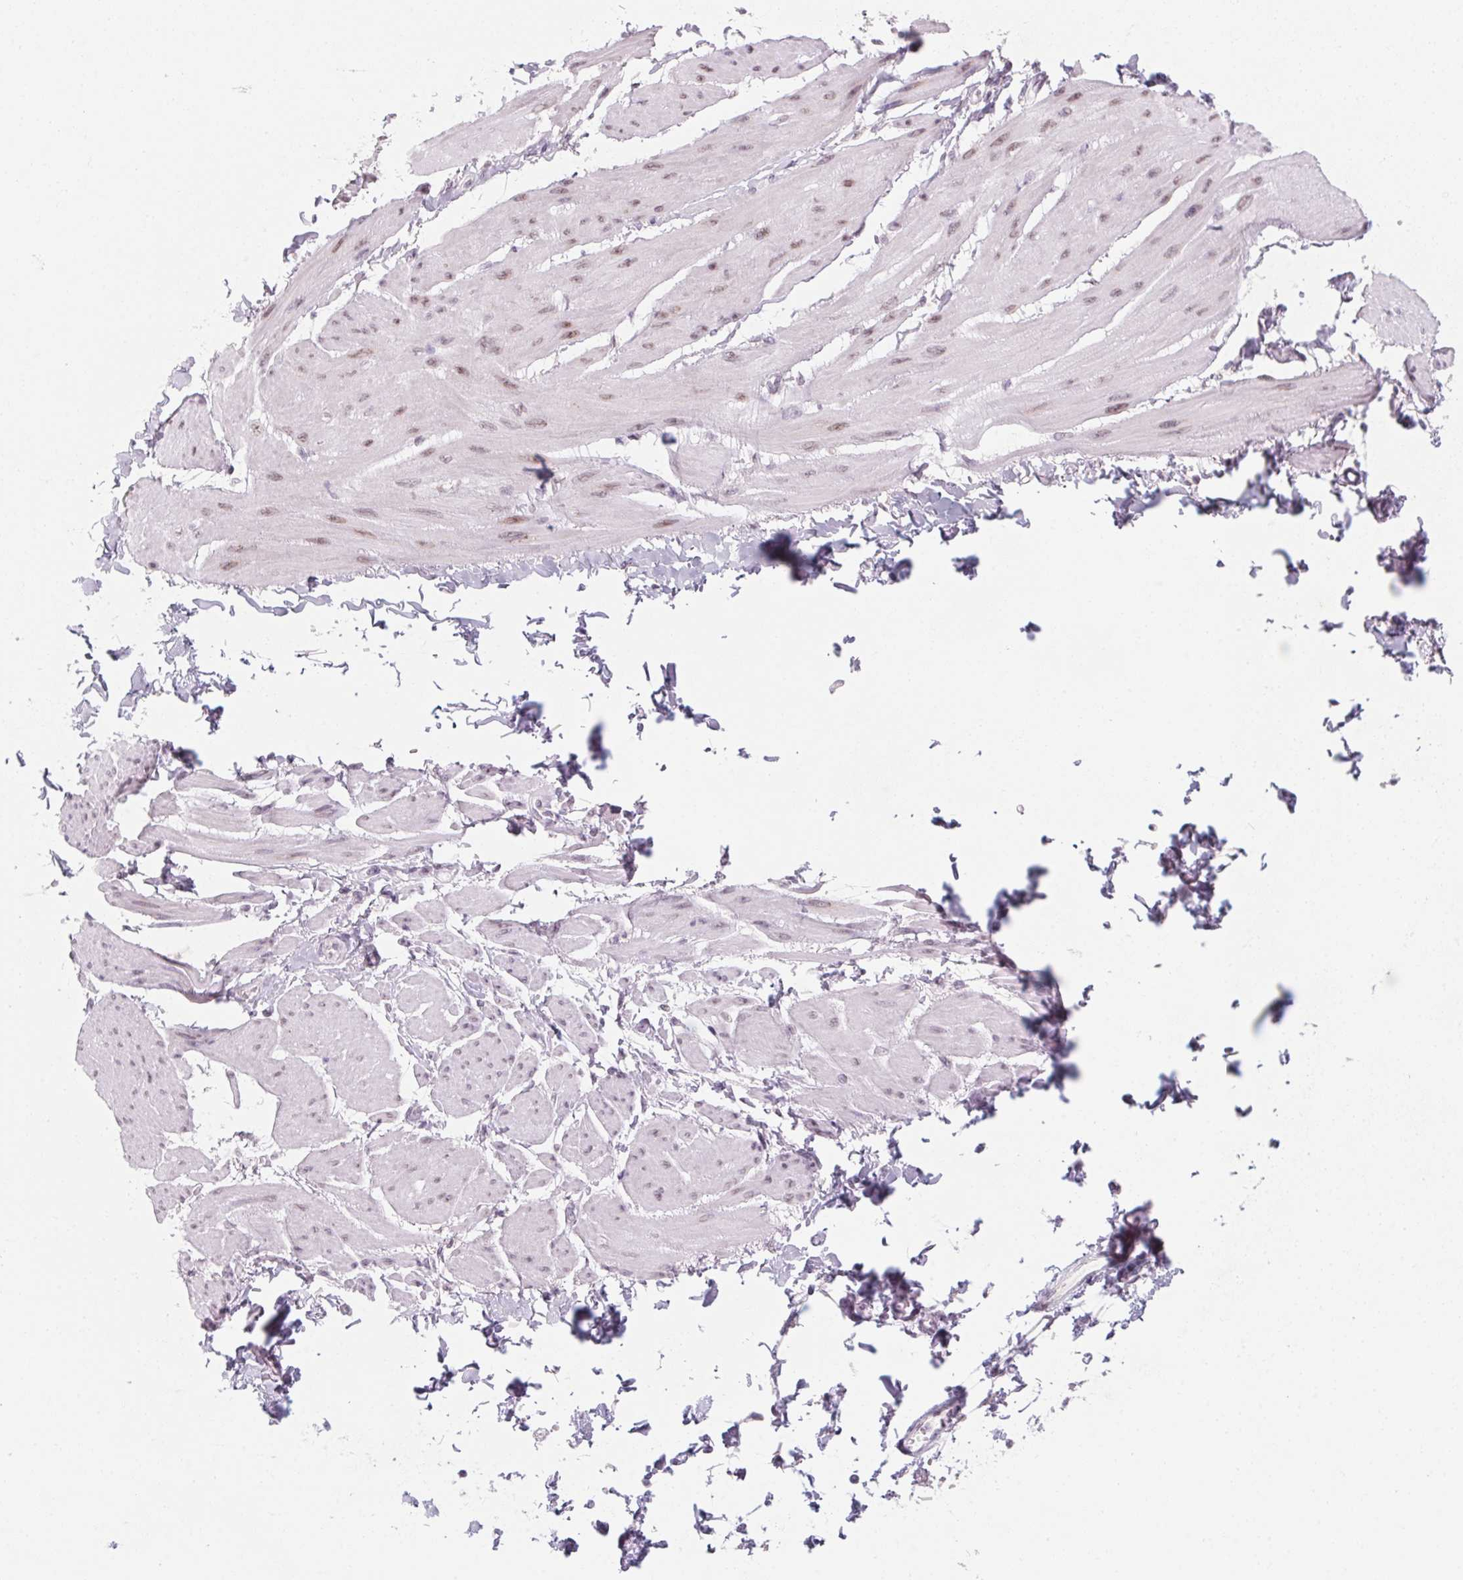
{"staining": {"intensity": "negative", "quantity": "none", "location": "none"}, "tissue": "adipose tissue", "cell_type": "Adipocytes", "image_type": "normal", "snomed": [{"axis": "morphology", "description": "Normal tissue, NOS"}, {"axis": "topography", "description": "Prostate"}, {"axis": "topography", "description": "Peripheral nerve tissue"}], "caption": "Adipocytes show no significant protein staining in normal adipose tissue. Nuclei are stained in blue.", "gene": "KCNQ2", "patient": {"sex": "male", "age": 55}}